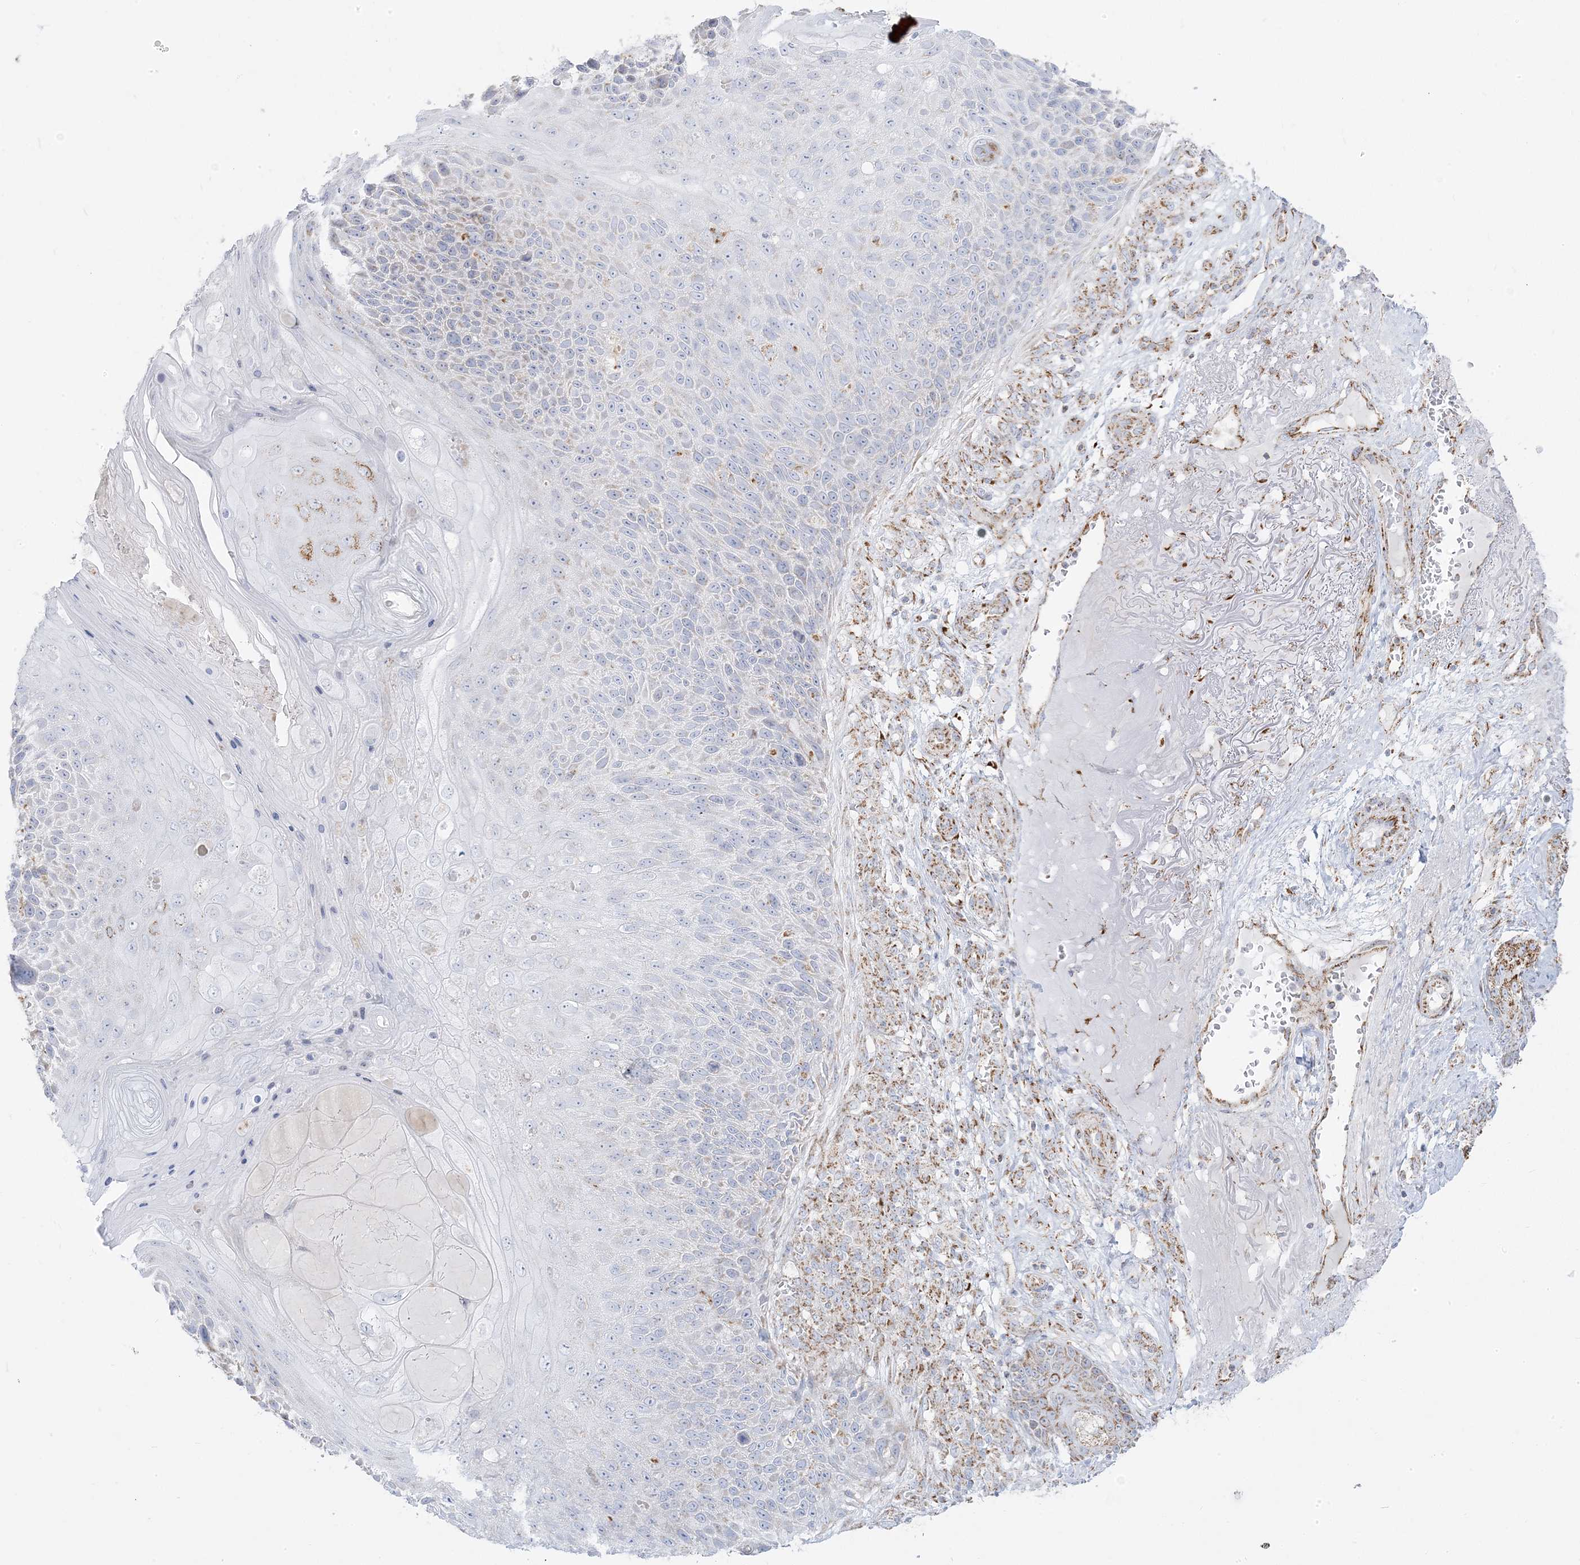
{"staining": {"intensity": "moderate", "quantity": "<25%", "location": "cytoplasmic/membranous"}, "tissue": "skin cancer", "cell_type": "Tumor cells", "image_type": "cancer", "snomed": [{"axis": "morphology", "description": "Squamous cell carcinoma, NOS"}, {"axis": "topography", "description": "Skin"}], "caption": "A brown stain highlights moderate cytoplasmic/membranous expression of a protein in human skin cancer tumor cells.", "gene": "PCCB", "patient": {"sex": "female", "age": 88}}